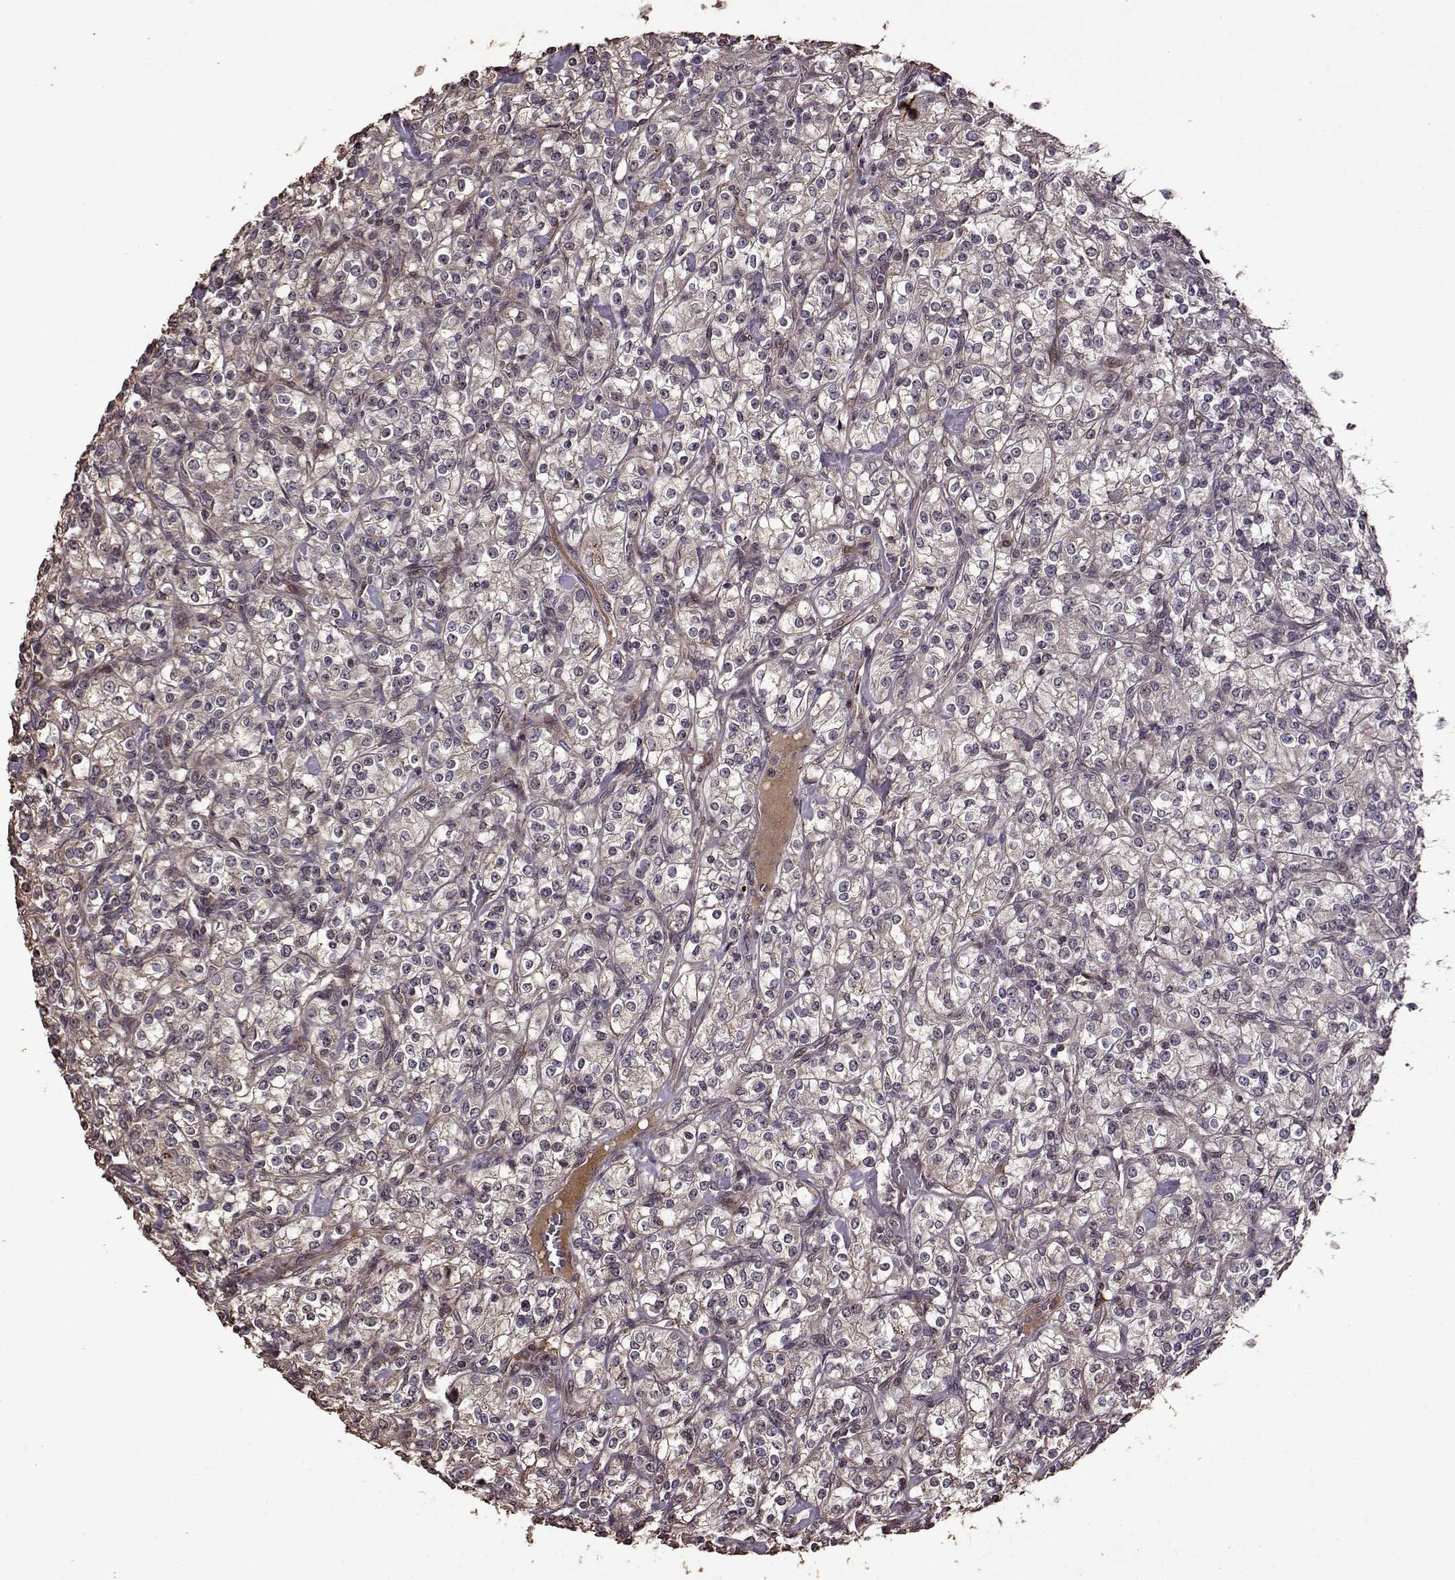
{"staining": {"intensity": "weak", "quantity": "<25%", "location": "cytoplasmic/membranous"}, "tissue": "renal cancer", "cell_type": "Tumor cells", "image_type": "cancer", "snomed": [{"axis": "morphology", "description": "Adenocarcinoma, NOS"}, {"axis": "topography", "description": "Kidney"}], "caption": "The histopathology image demonstrates no staining of tumor cells in renal cancer (adenocarcinoma).", "gene": "FBXW11", "patient": {"sex": "male", "age": 77}}